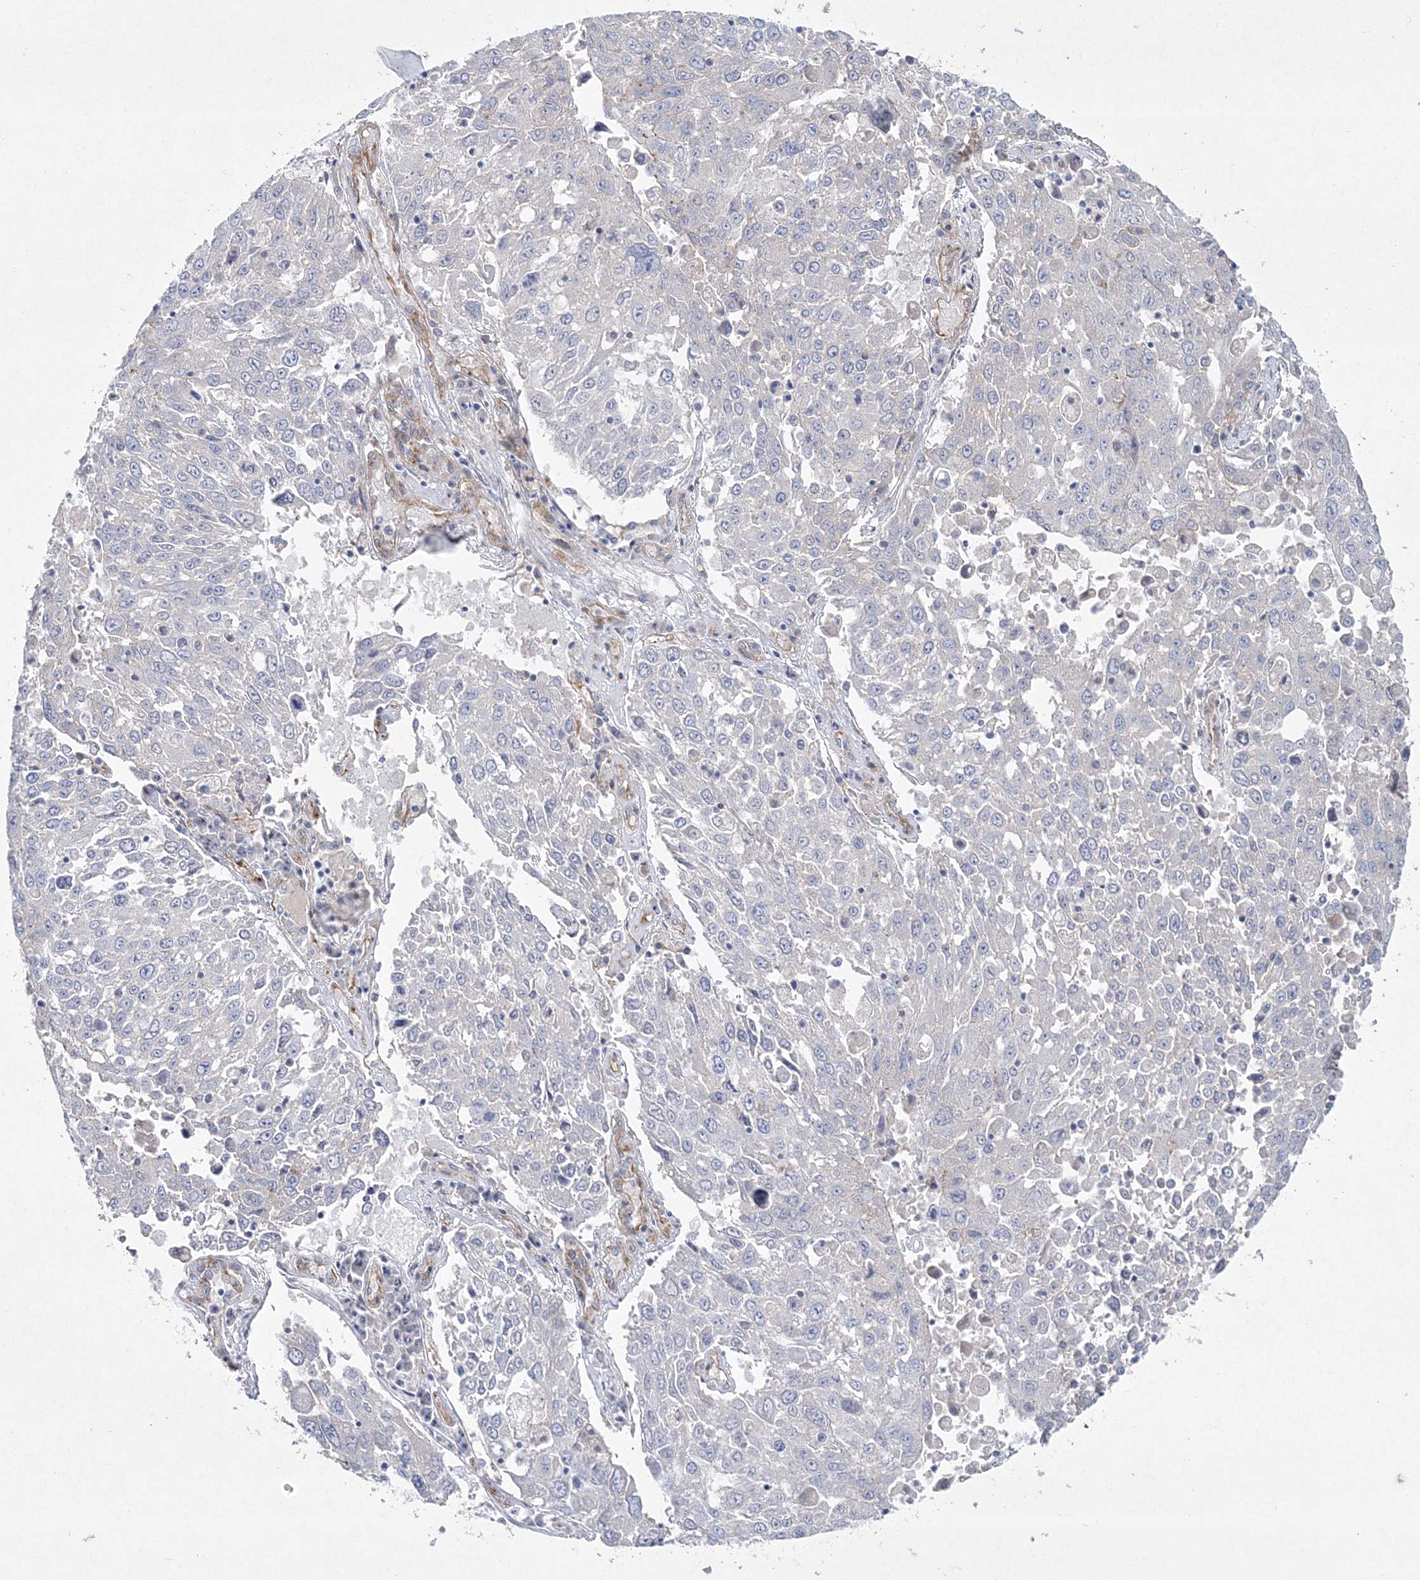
{"staining": {"intensity": "negative", "quantity": "none", "location": "none"}, "tissue": "lung cancer", "cell_type": "Tumor cells", "image_type": "cancer", "snomed": [{"axis": "morphology", "description": "Squamous cell carcinoma, NOS"}, {"axis": "topography", "description": "Lung"}], "caption": "Human lung cancer (squamous cell carcinoma) stained for a protein using immunohistochemistry (IHC) exhibits no expression in tumor cells.", "gene": "NAA40", "patient": {"sex": "male", "age": 65}}